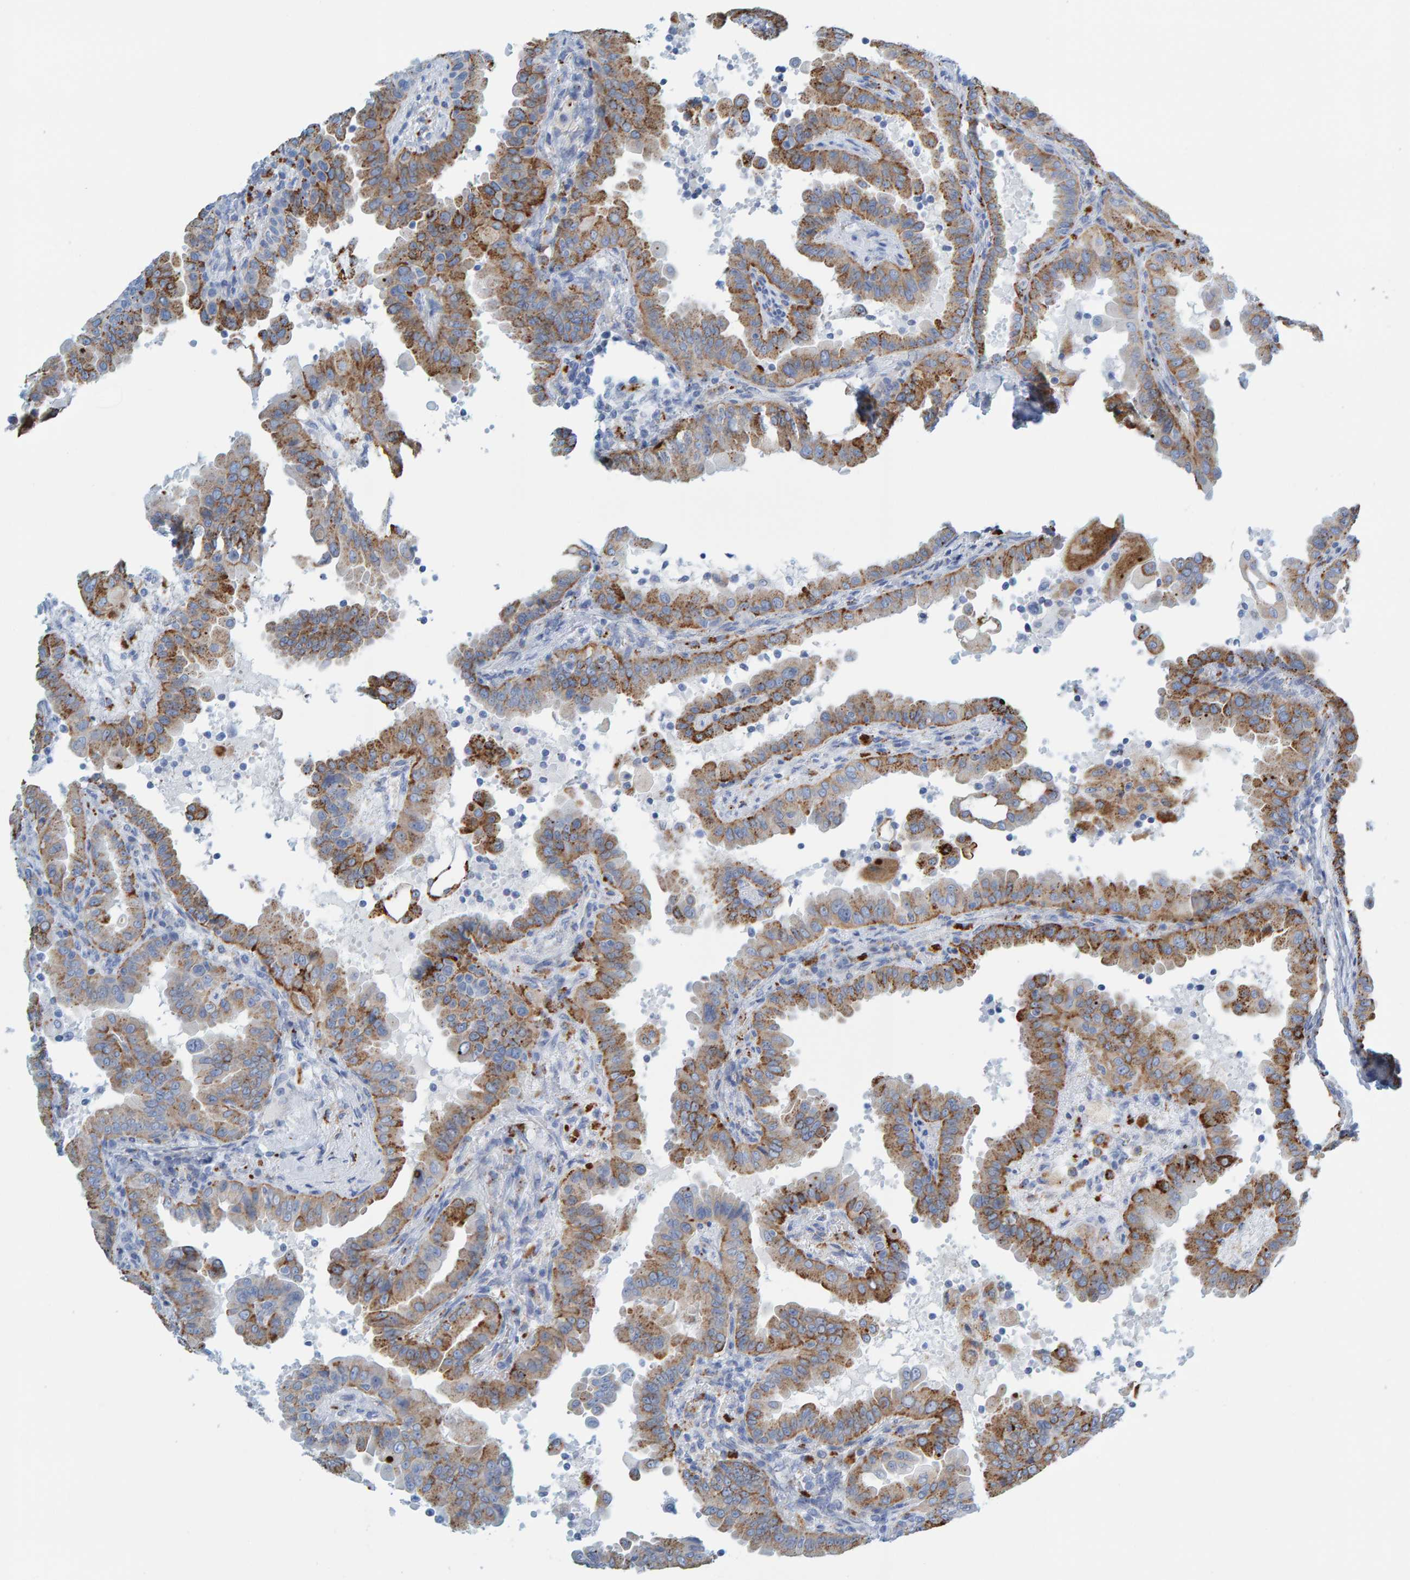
{"staining": {"intensity": "moderate", "quantity": ">75%", "location": "cytoplasmic/membranous"}, "tissue": "thyroid cancer", "cell_type": "Tumor cells", "image_type": "cancer", "snomed": [{"axis": "morphology", "description": "Papillary adenocarcinoma, NOS"}, {"axis": "topography", "description": "Thyroid gland"}], "caption": "Papillary adenocarcinoma (thyroid) tissue demonstrates moderate cytoplasmic/membranous staining in approximately >75% of tumor cells, visualized by immunohistochemistry.", "gene": "BIN3", "patient": {"sex": "male", "age": 33}}